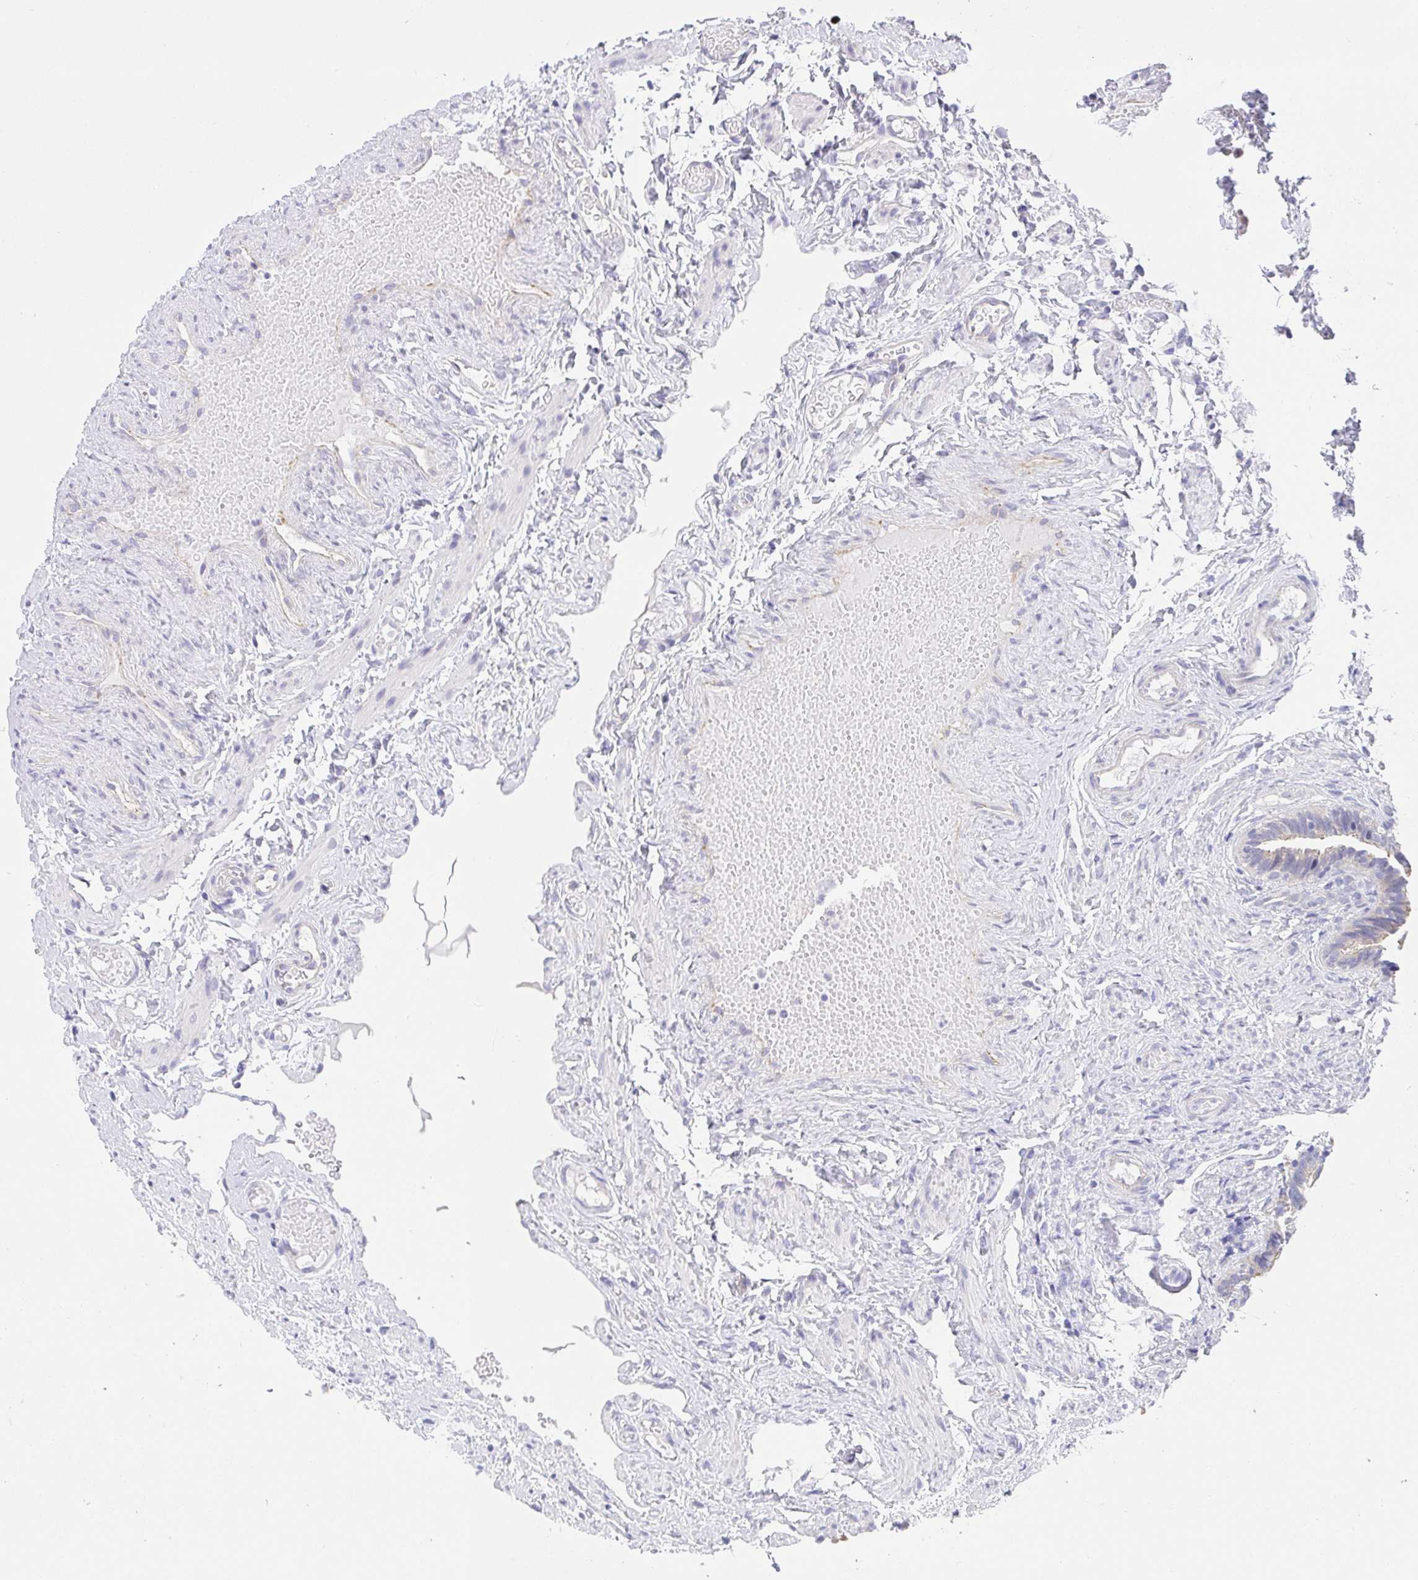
{"staining": {"intensity": "negative", "quantity": "none", "location": "none"}, "tissue": "fallopian tube", "cell_type": "Glandular cells", "image_type": "normal", "snomed": [{"axis": "morphology", "description": "Normal tissue, NOS"}, {"axis": "topography", "description": "Fallopian tube"}], "caption": "A photomicrograph of fallopian tube stained for a protein reveals no brown staining in glandular cells.", "gene": "VGLL1", "patient": {"sex": "female", "age": 37}}